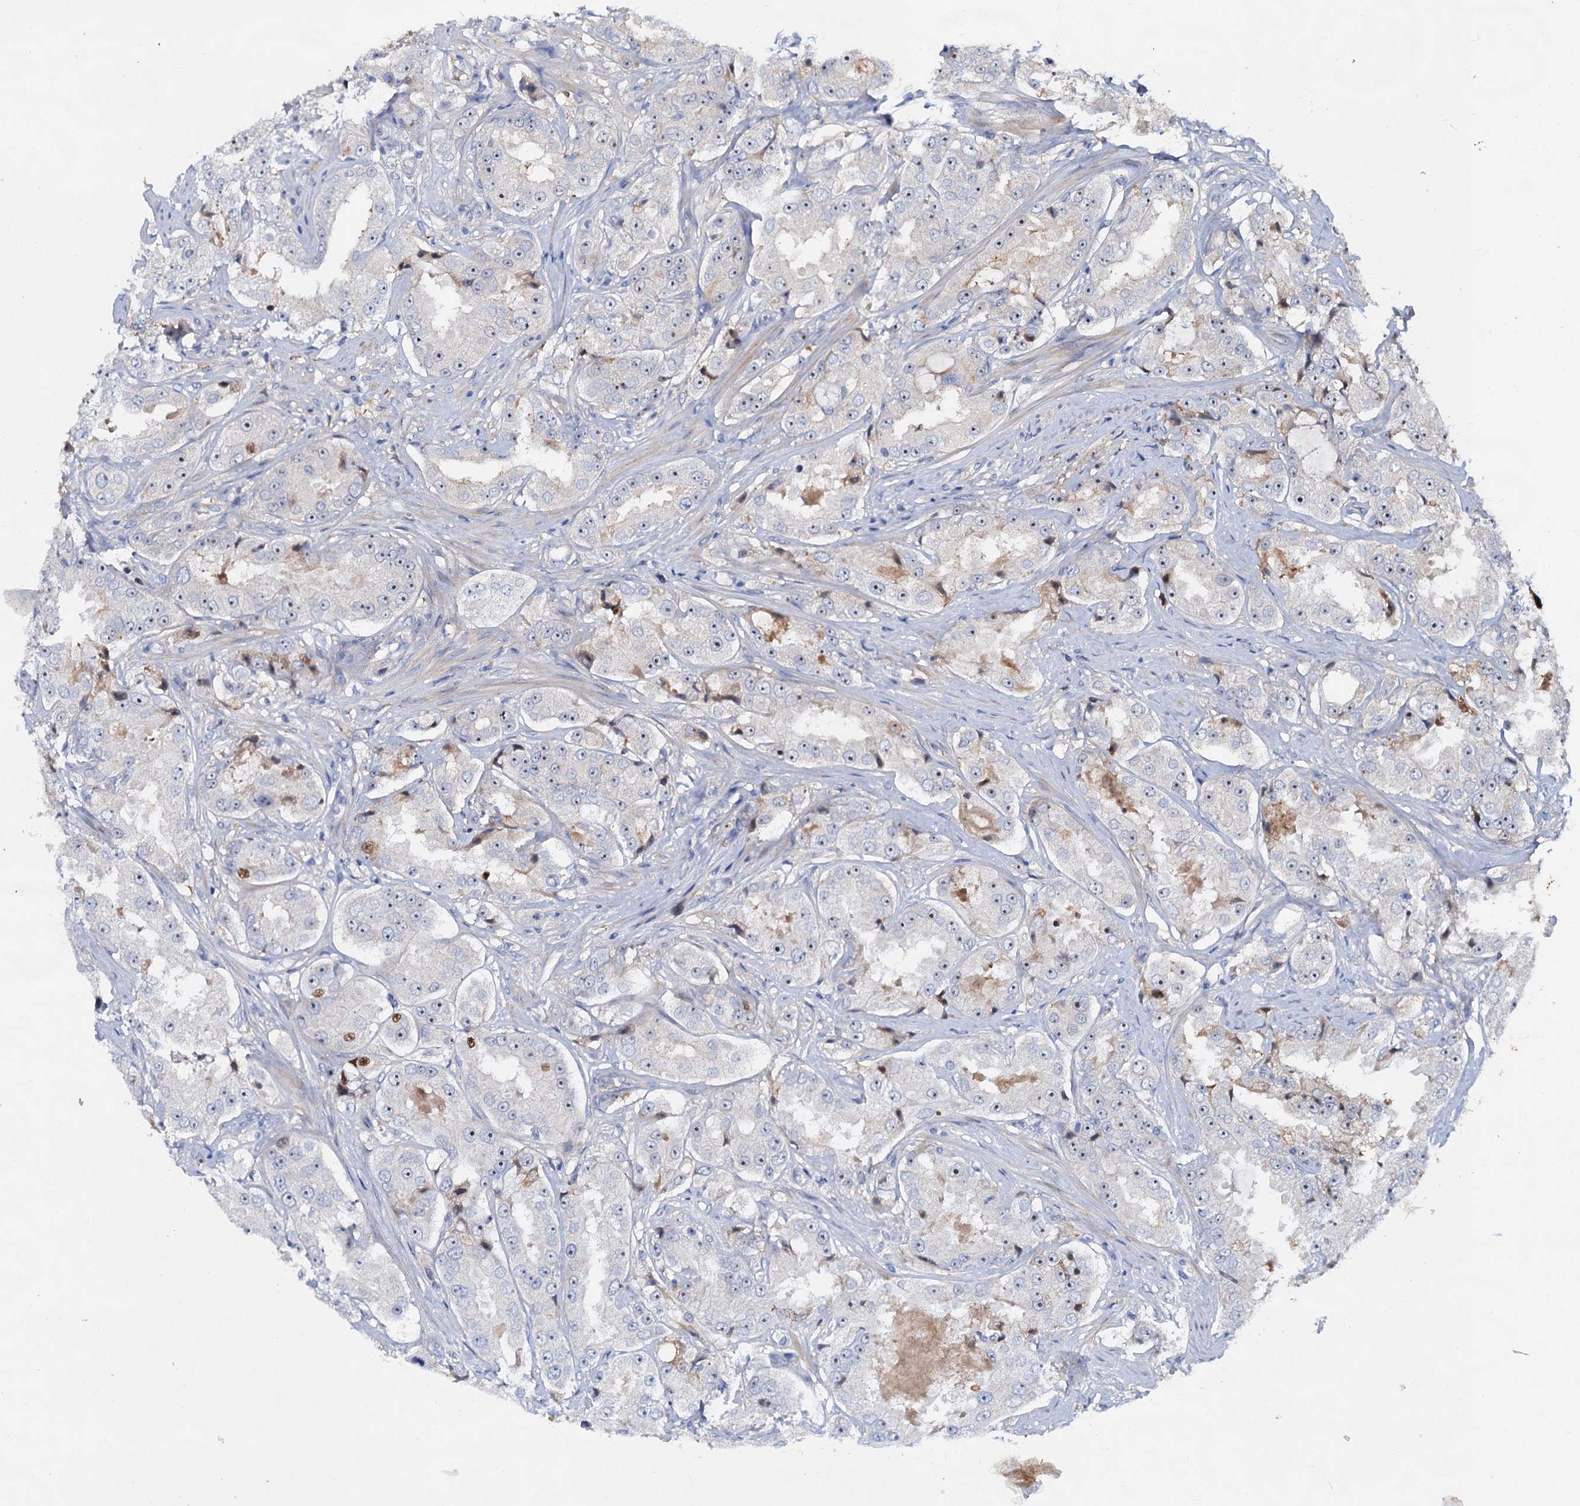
{"staining": {"intensity": "weak", "quantity": "<25%", "location": "cytoplasmic/membranous"}, "tissue": "prostate cancer", "cell_type": "Tumor cells", "image_type": "cancer", "snomed": [{"axis": "morphology", "description": "Adenocarcinoma, High grade"}, {"axis": "topography", "description": "Prostate"}], "caption": "Tumor cells are negative for brown protein staining in prostate cancer. (Stains: DAB (3,3'-diaminobenzidine) immunohistochemistry (IHC) with hematoxylin counter stain, Microscopy: brightfield microscopy at high magnification).", "gene": "CHRD", "patient": {"sex": "male", "age": 73}}